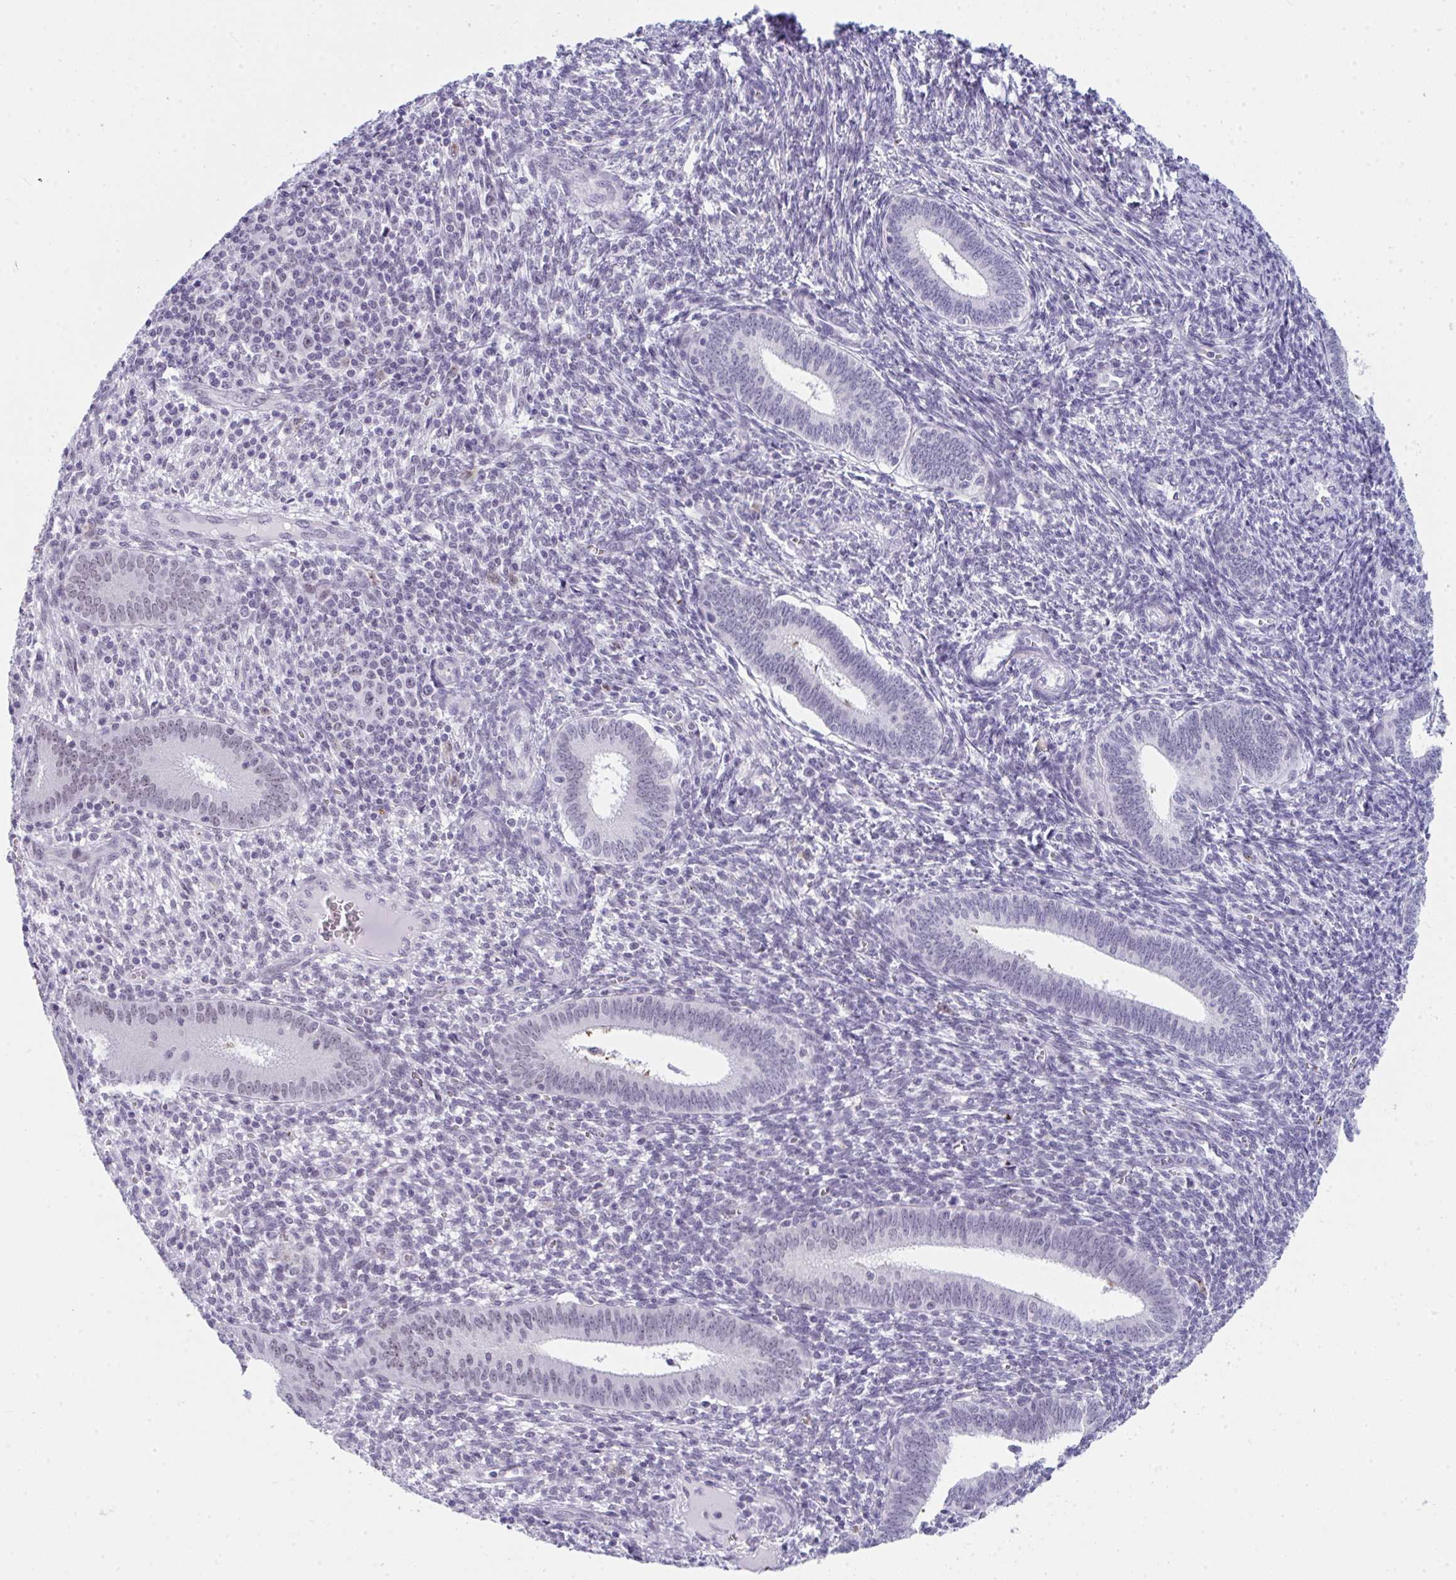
{"staining": {"intensity": "negative", "quantity": "none", "location": "none"}, "tissue": "endometrium", "cell_type": "Cells in endometrial stroma", "image_type": "normal", "snomed": [{"axis": "morphology", "description": "Normal tissue, NOS"}, {"axis": "topography", "description": "Endometrium"}], "caption": "An immunohistochemistry photomicrograph of benign endometrium is shown. There is no staining in cells in endometrial stroma of endometrium.", "gene": "CDK13", "patient": {"sex": "female", "age": 41}}